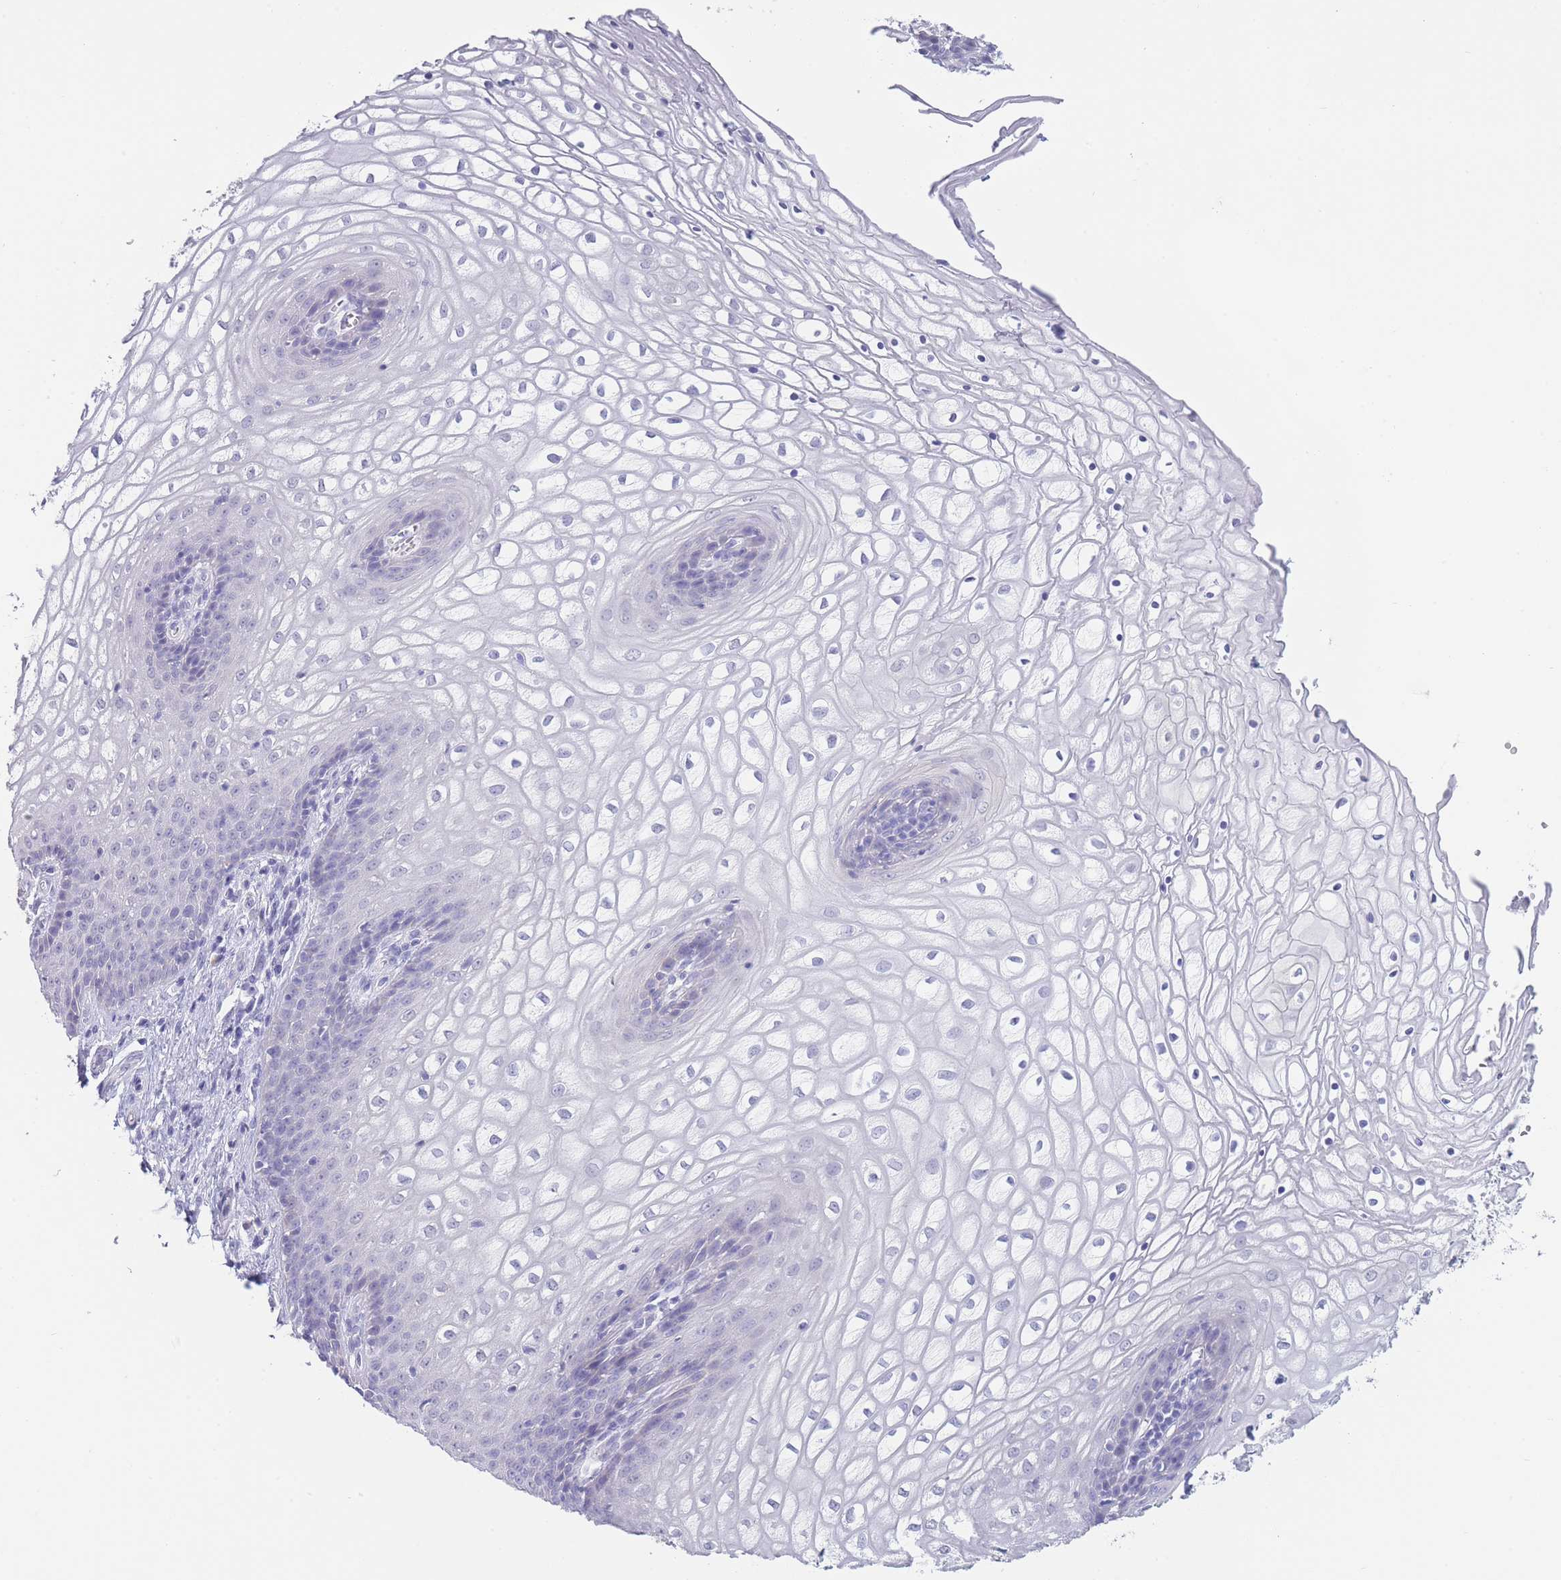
{"staining": {"intensity": "negative", "quantity": "none", "location": "none"}, "tissue": "vagina", "cell_type": "Squamous epithelial cells", "image_type": "normal", "snomed": [{"axis": "morphology", "description": "Normal tissue, NOS"}, {"axis": "topography", "description": "Vagina"}], "caption": "There is no significant staining in squamous epithelial cells of vagina. Brightfield microscopy of immunohistochemistry (IHC) stained with DAB (3,3'-diaminobenzidine) (brown) and hematoxylin (blue), captured at high magnification.", "gene": "CD37", "patient": {"sex": "female", "age": 34}}